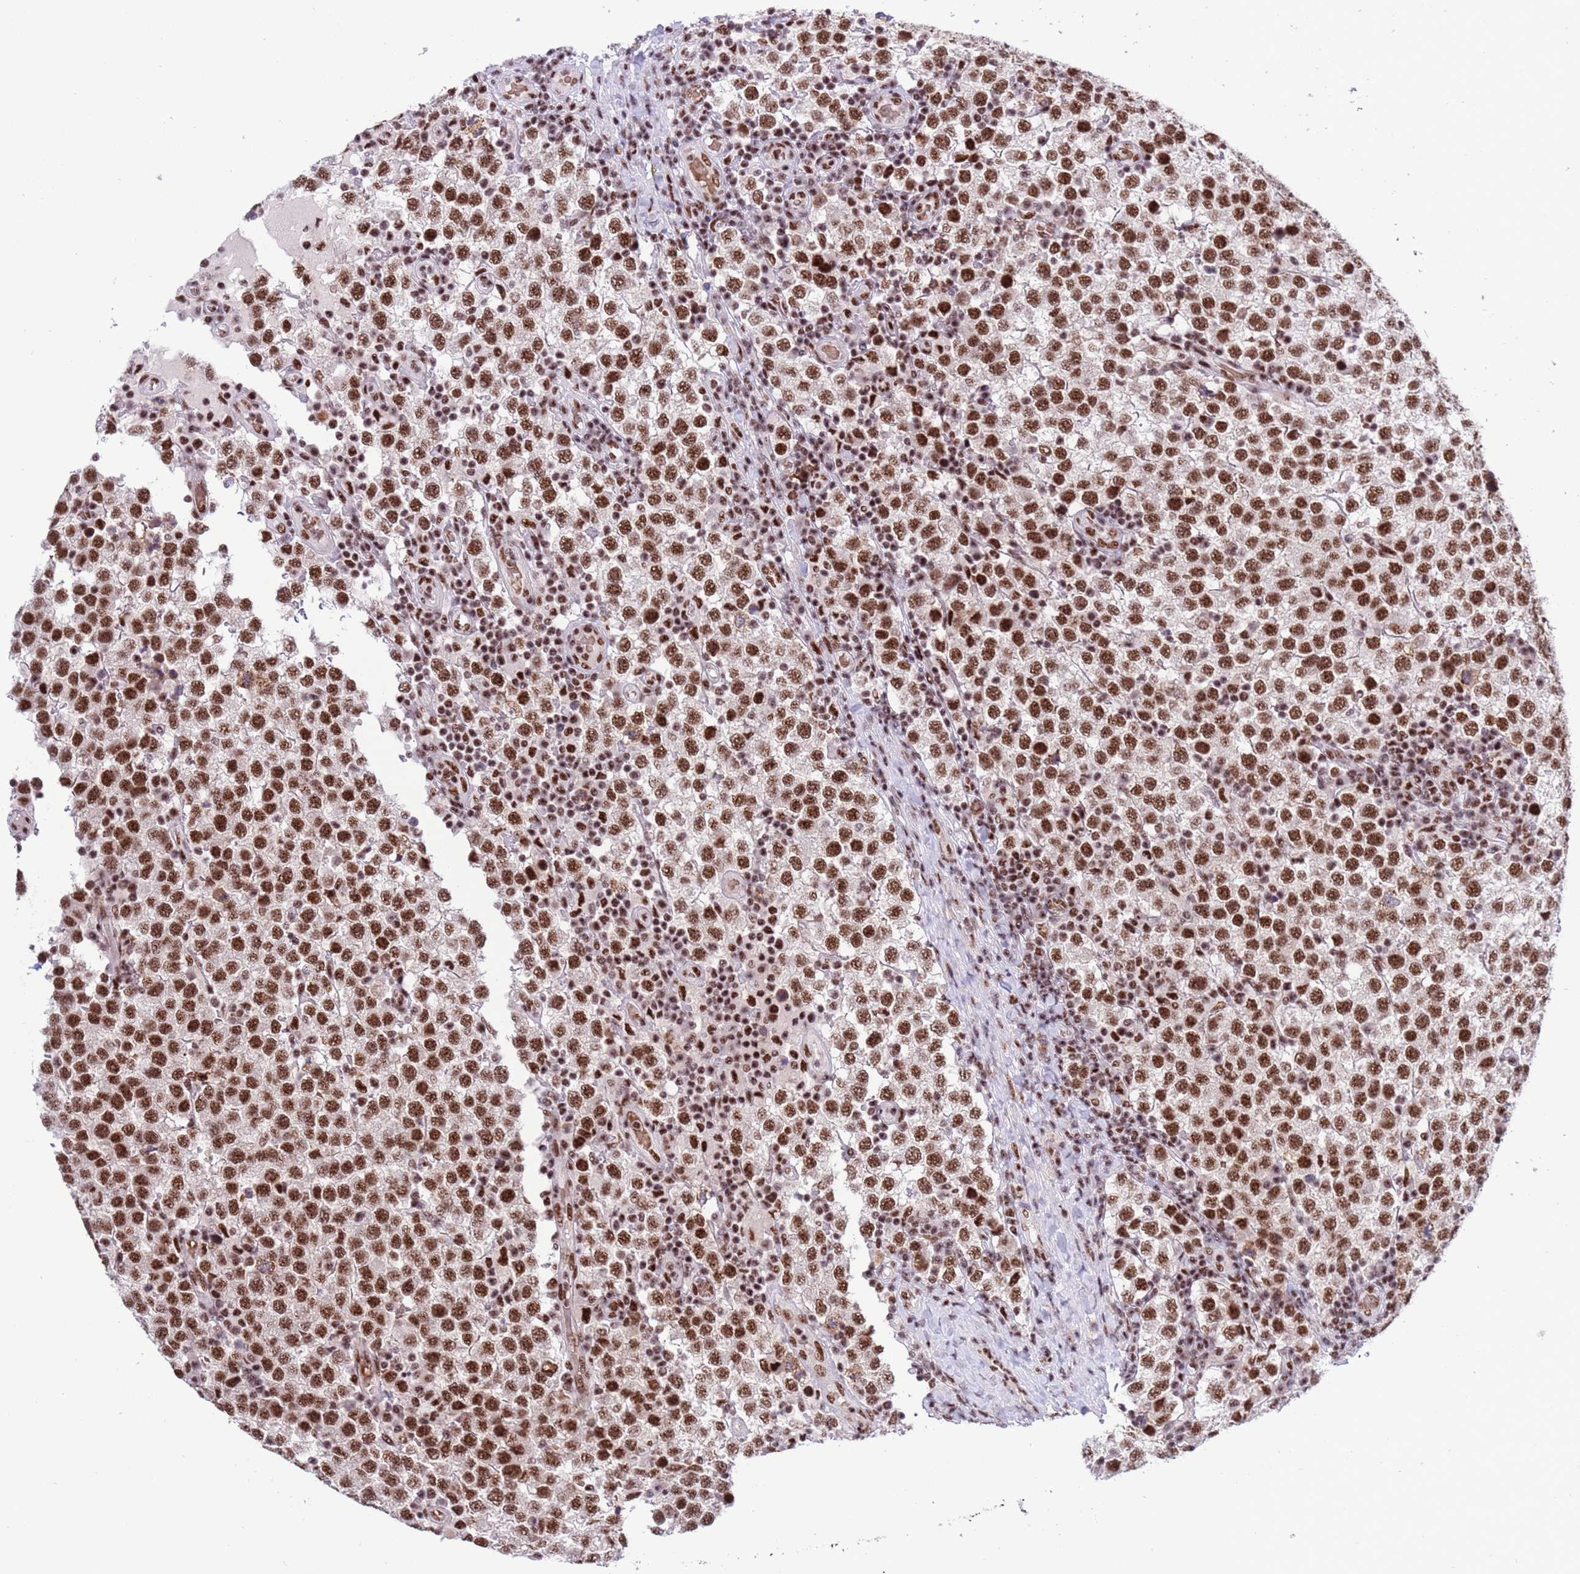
{"staining": {"intensity": "strong", "quantity": ">75%", "location": "nuclear"}, "tissue": "testis cancer", "cell_type": "Tumor cells", "image_type": "cancer", "snomed": [{"axis": "morphology", "description": "Seminoma, NOS"}, {"axis": "topography", "description": "Testis"}], "caption": "Testis seminoma stained with a protein marker demonstrates strong staining in tumor cells.", "gene": "THOC2", "patient": {"sex": "male", "age": 34}}